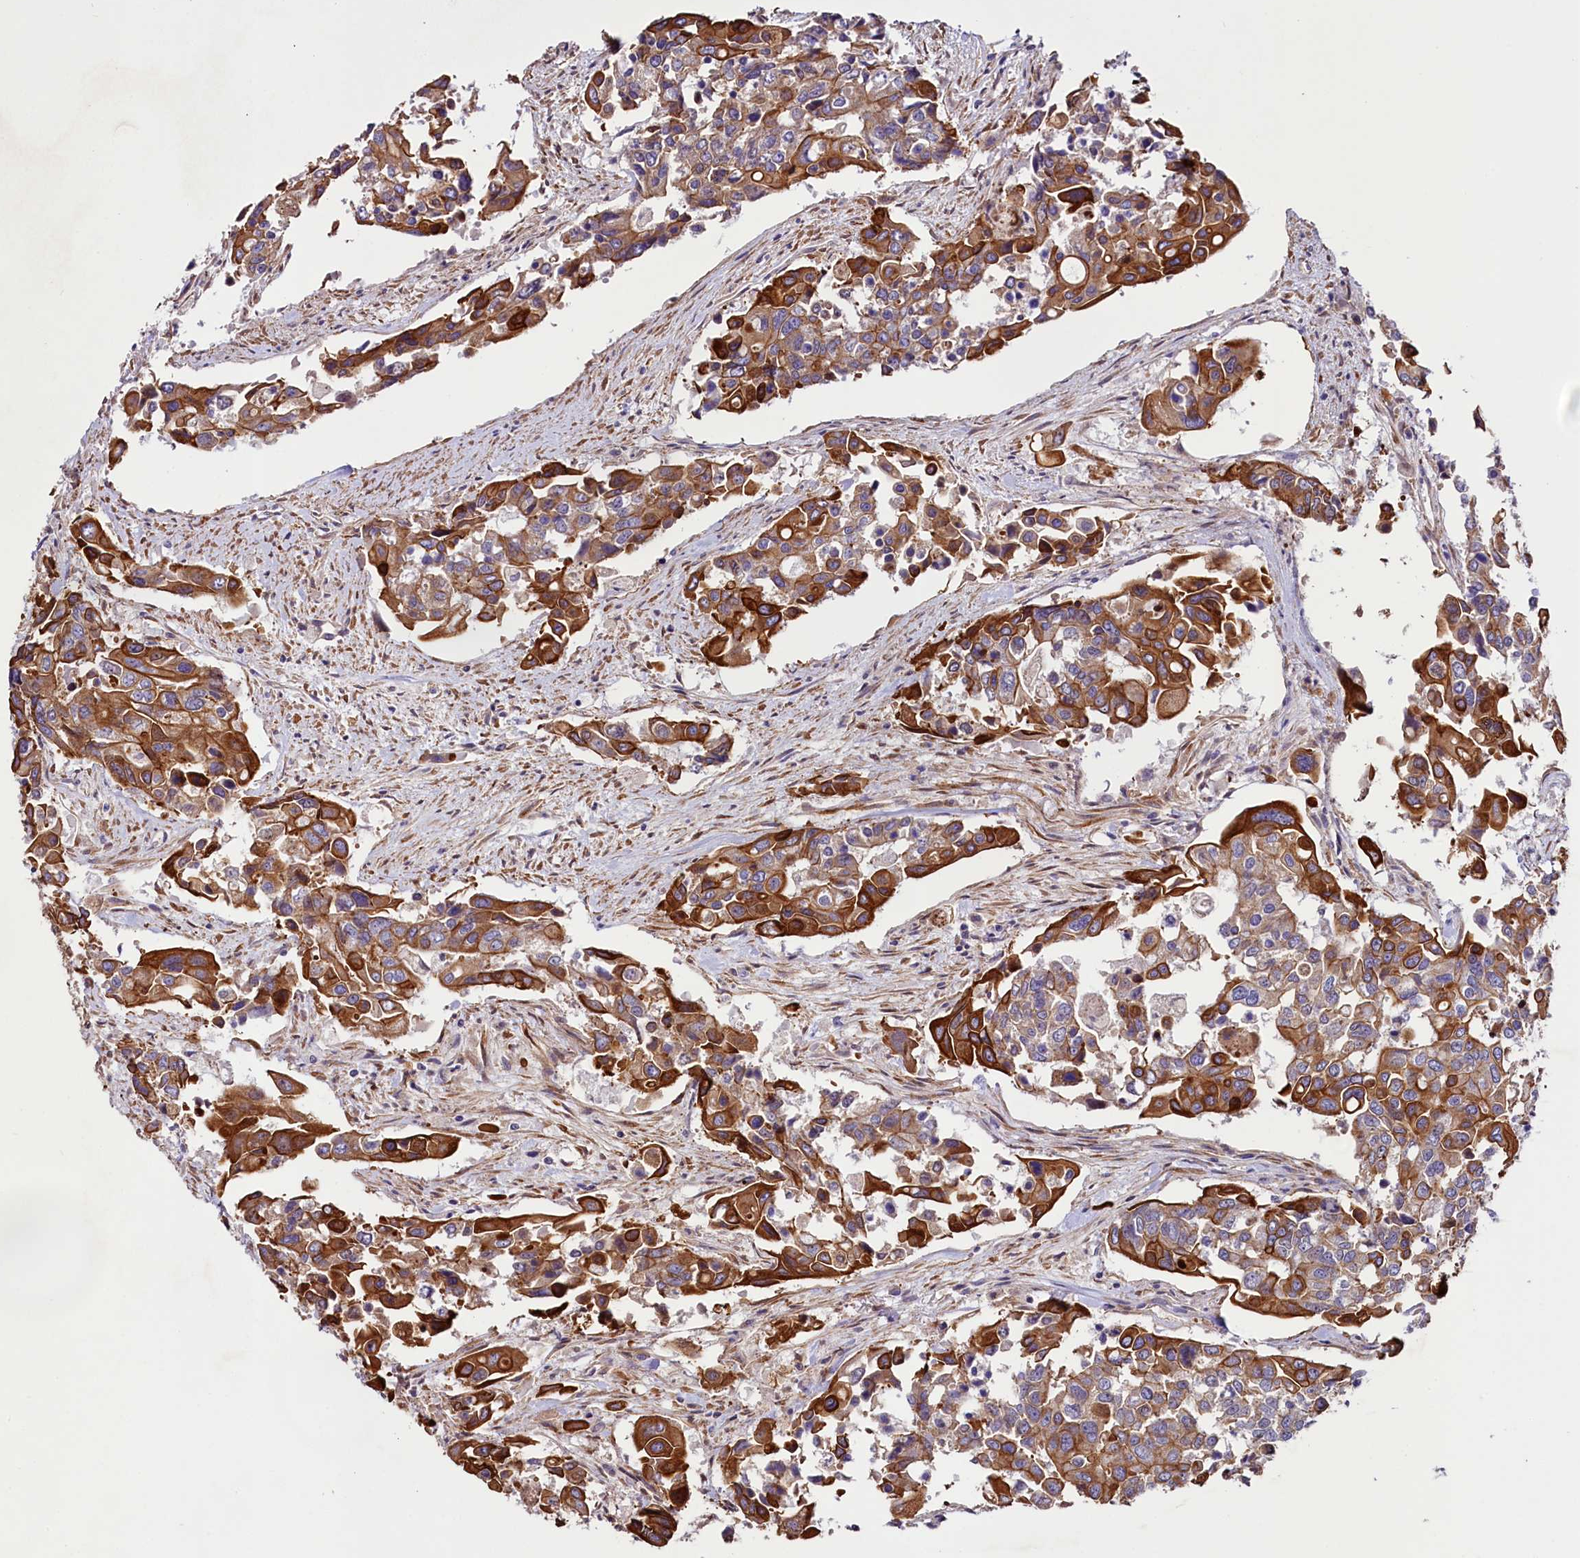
{"staining": {"intensity": "strong", "quantity": "25%-75%", "location": "cytoplasmic/membranous"}, "tissue": "colorectal cancer", "cell_type": "Tumor cells", "image_type": "cancer", "snomed": [{"axis": "morphology", "description": "Adenocarcinoma, NOS"}, {"axis": "topography", "description": "Colon"}], "caption": "Immunohistochemistry (DAB) staining of human colorectal cancer (adenocarcinoma) displays strong cytoplasmic/membranous protein staining in approximately 25%-75% of tumor cells. Nuclei are stained in blue.", "gene": "VPS11", "patient": {"sex": "male", "age": 77}}